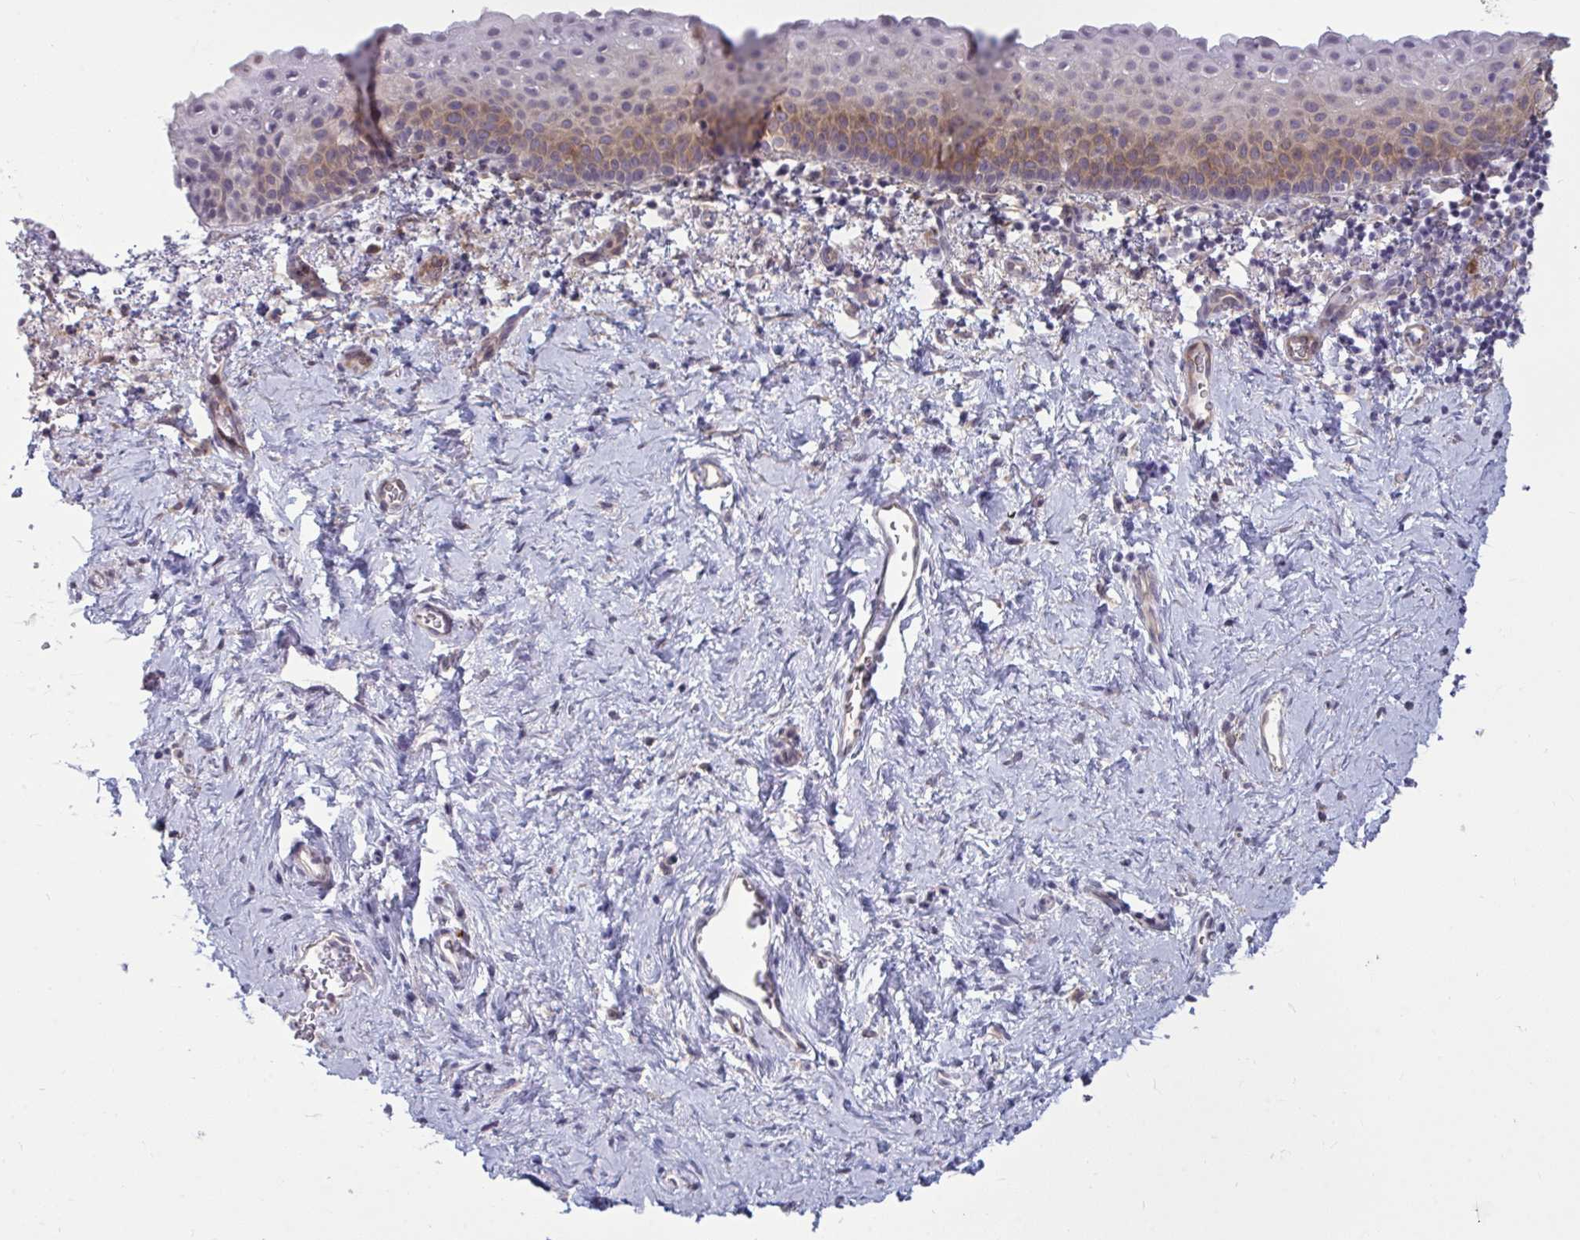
{"staining": {"intensity": "weak", "quantity": "25%-75%", "location": "cytoplasmic/membranous"}, "tissue": "vagina", "cell_type": "Squamous epithelial cells", "image_type": "normal", "snomed": [{"axis": "morphology", "description": "Normal tissue, NOS"}, {"axis": "topography", "description": "Vagina"}], "caption": "Immunohistochemical staining of normal human vagina reveals low levels of weak cytoplasmic/membranous expression in approximately 25%-75% of squamous epithelial cells. (brown staining indicates protein expression, while blue staining denotes nuclei).", "gene": "TBC1D4", "patient": {"sex": "female", "age": 61}}